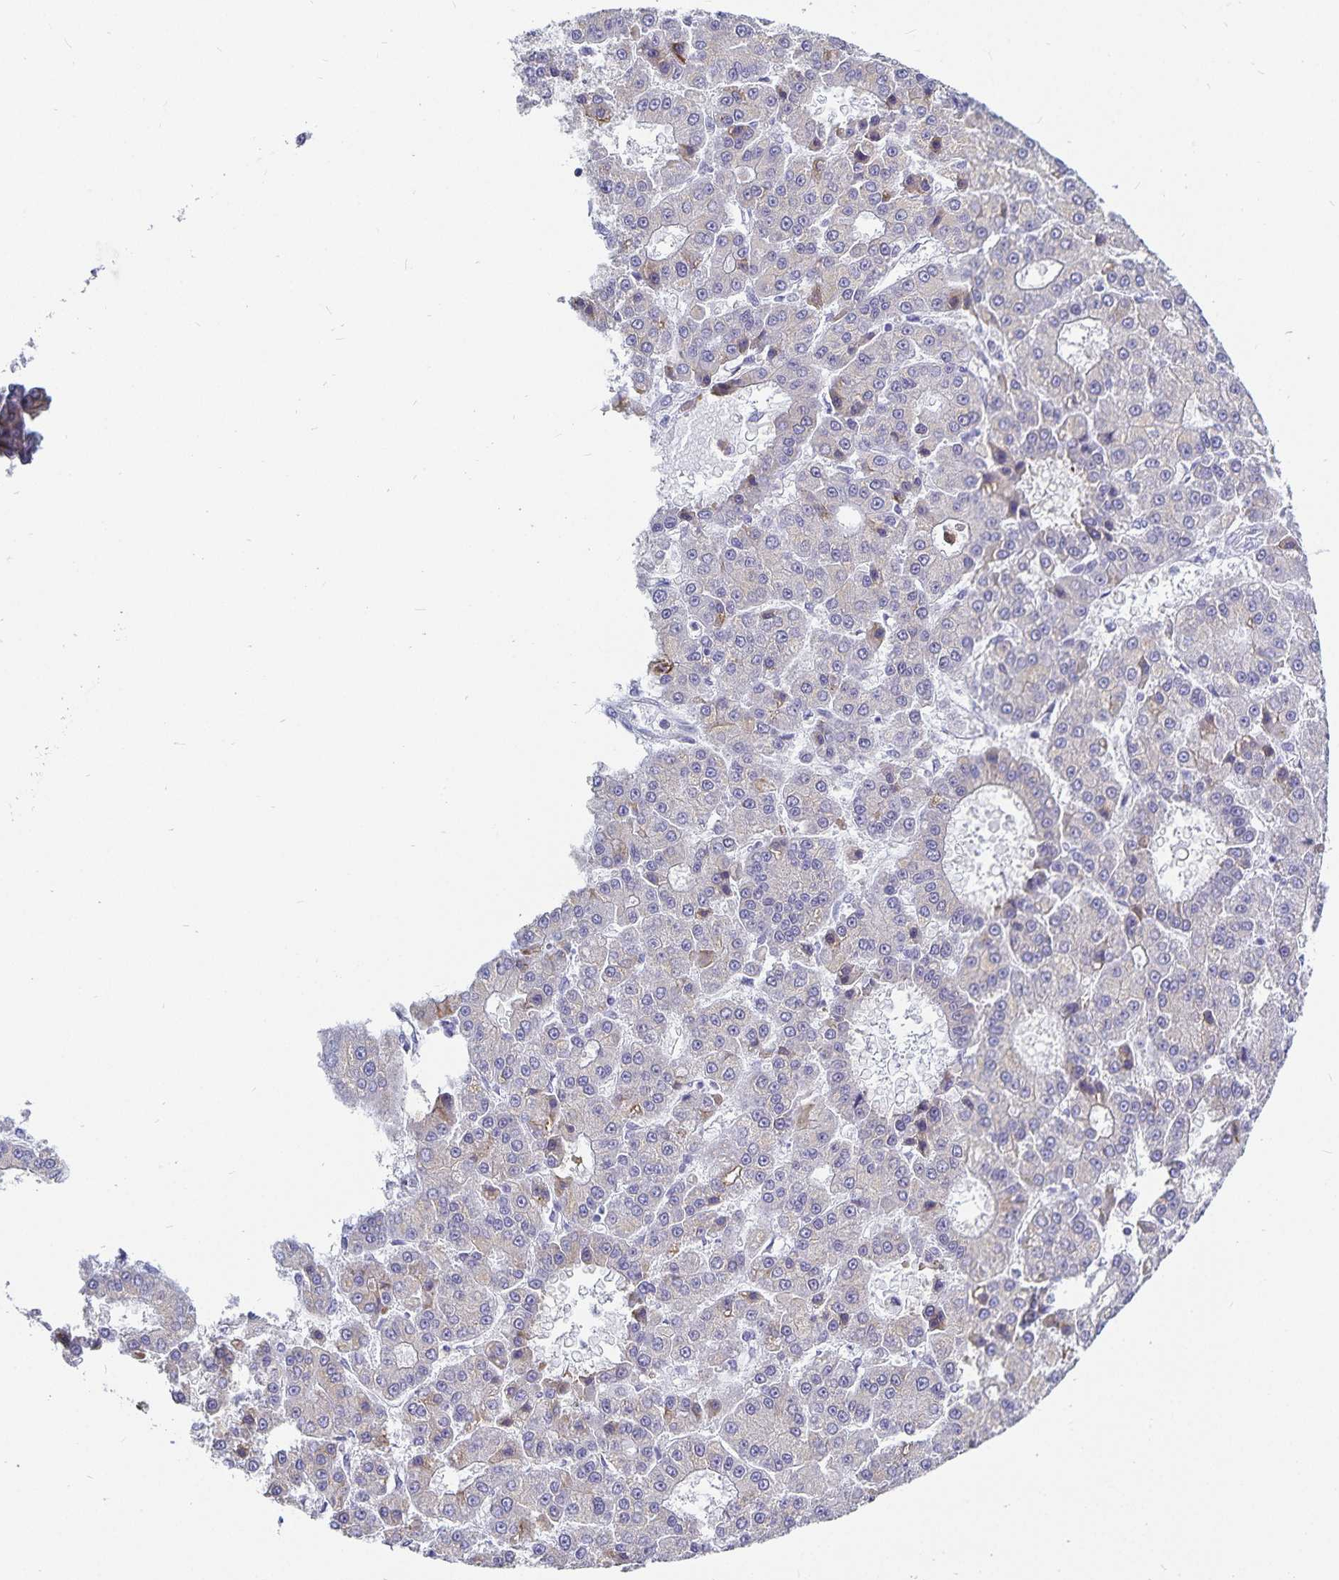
{"staining": {"intensity": "negative", "quantity": "none", "location": "none"}, "tissue": "liver cancer", "cell_type": "Tumor cells", "image_type": "cancer", "snomed": [{"axis": "morphology", "description": "Carcinoma, Hepatocellular, NOS"}, {"axis": "topography", "description": "Liver"}], "caption": "This is an immunohistochemistry (IHC) photomicrograph of human hepatocellular carcinoma (liver). There is no staining in tumor cells.", "gene": "HMGB3", "patient": {"sex": "male", "age": 70}}